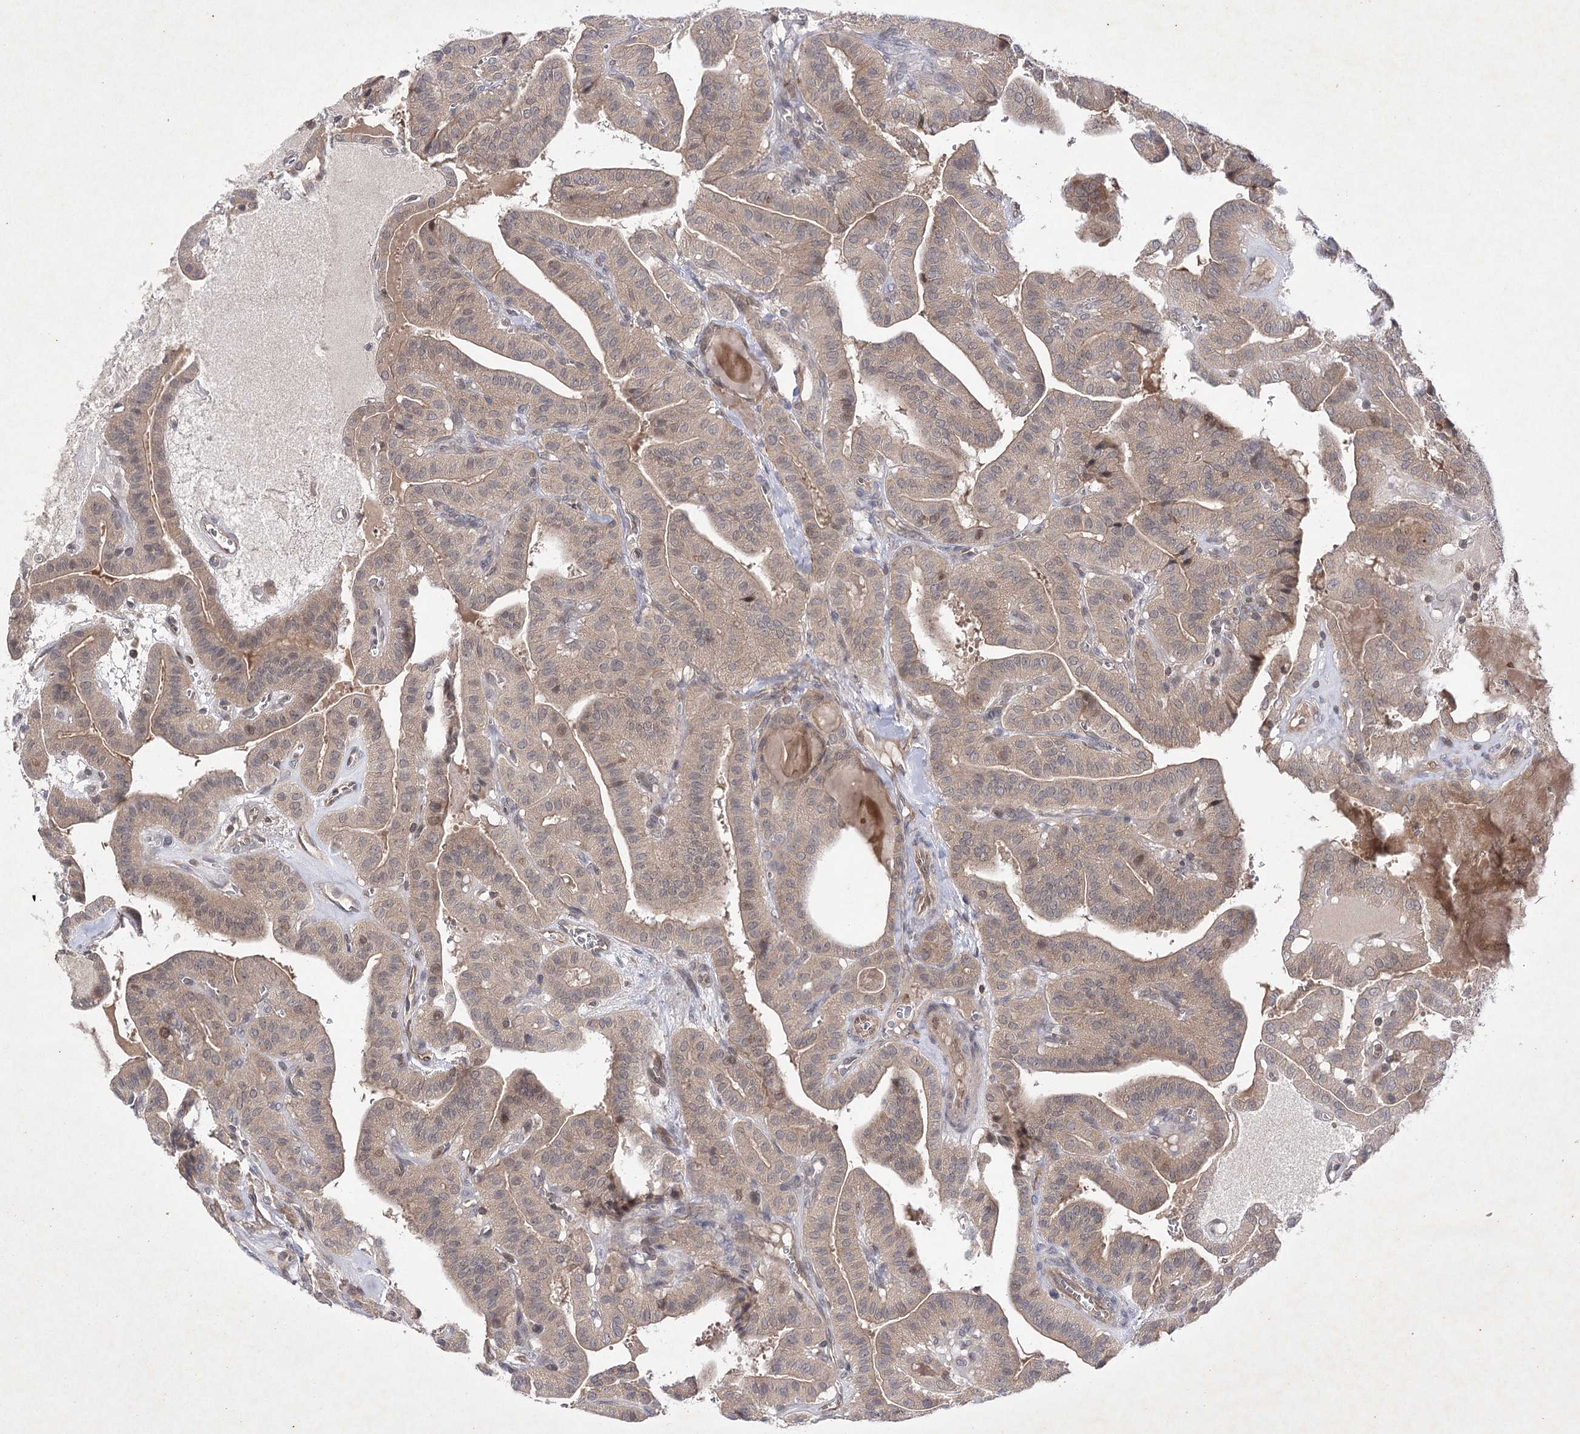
{"staining": {"intensity": "weak", "quantity": ">75%", "location": "cytoplasmic/membranous,nuclear"}, "tissue": "thyroid cancer", "cell_type": "Tumor cells", "image_type": "cancer", "snomed": [{"axis": "morphology", "description": "Papillary adenocarcinoma, NOS"}, {"axis": "topography", "description": "Thyroid gland"}], "caption": "Protein positivity by immunohistochemistry (IHC) reveals weak cytoplasmic/membranous and nuclear positivity in about >75% of tumor cells in thyroid cancer (papillary adenocarcinoma).", "gene": "BCR", "patient": {"sex": "male", "age": 52}}